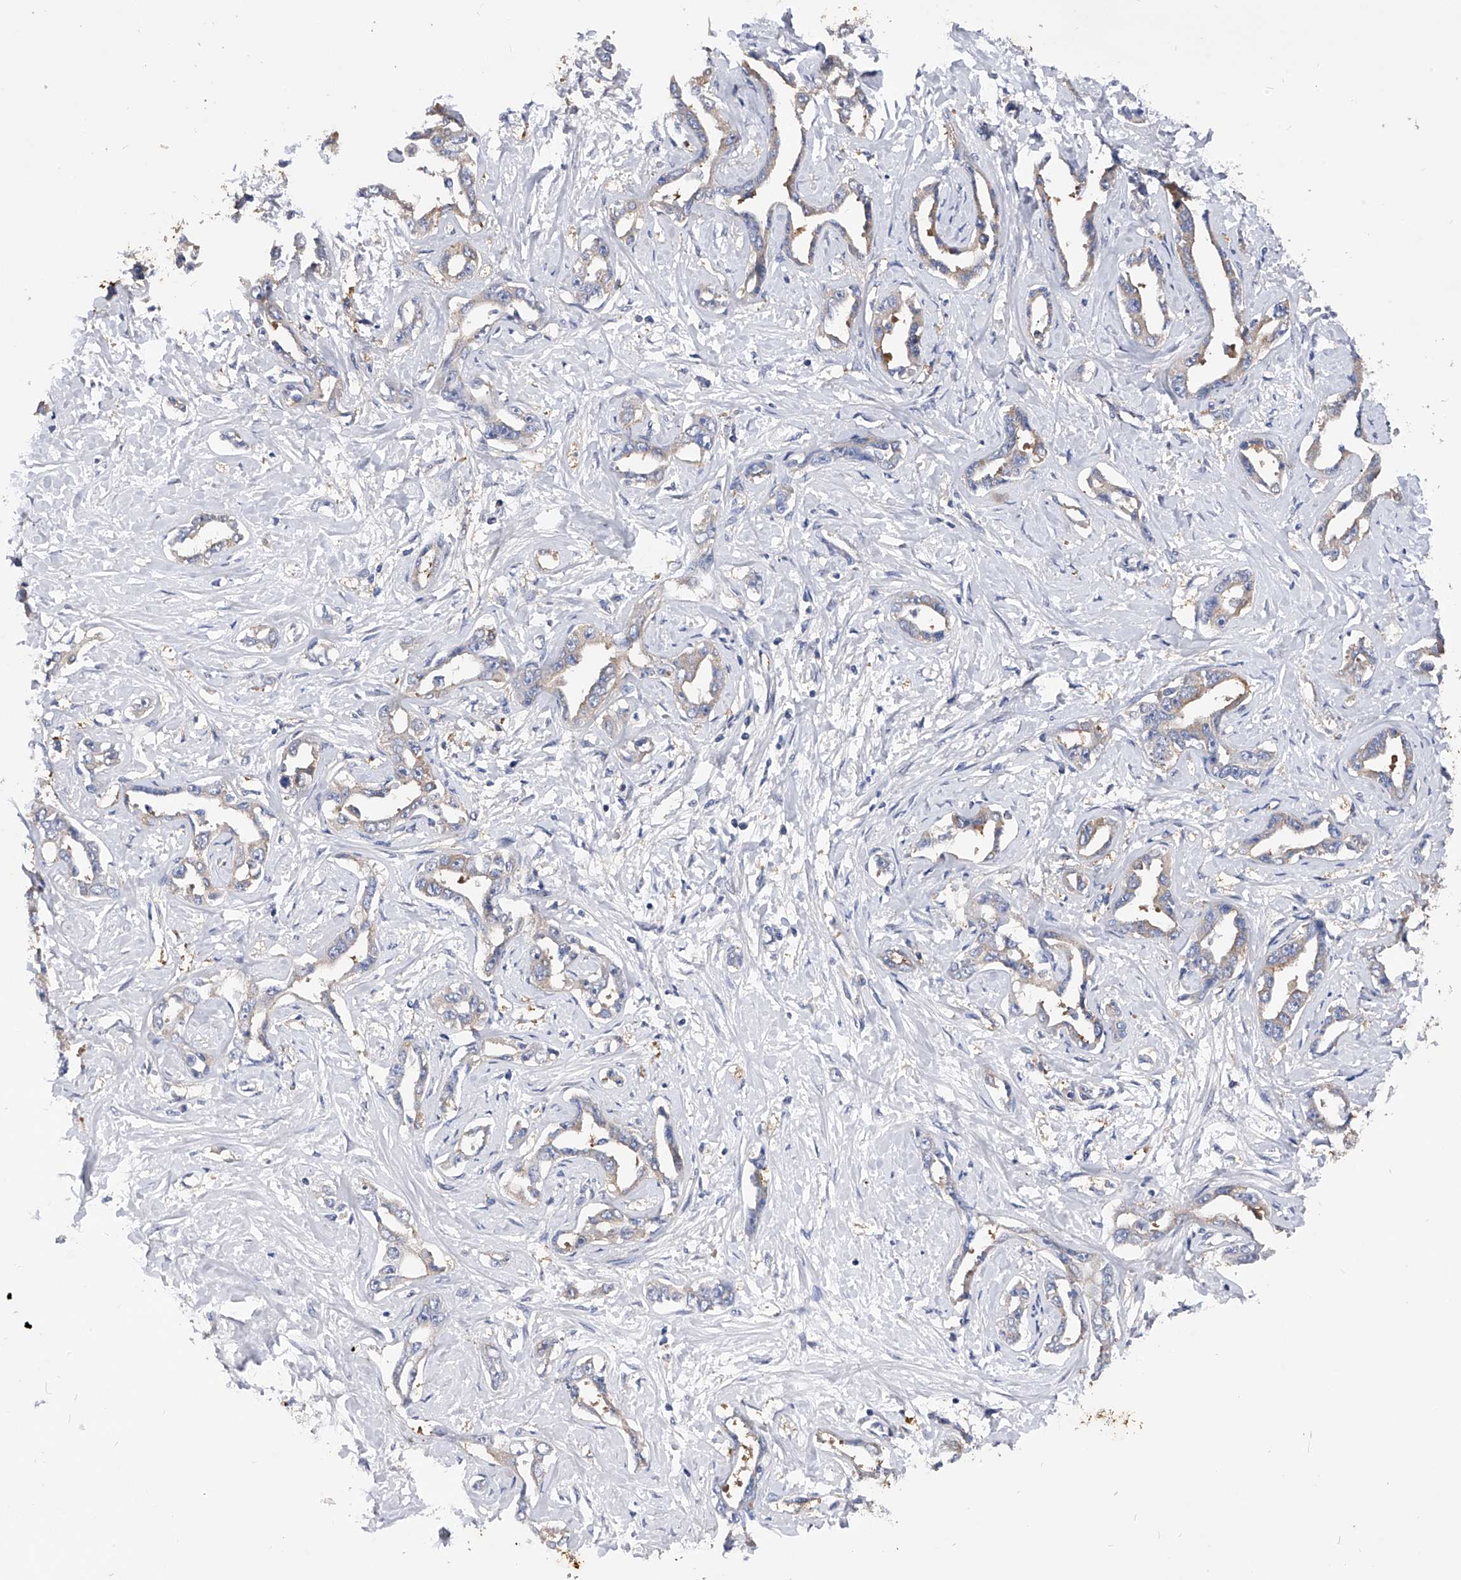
{"staining": {"intensity": "weak", "quantity": "25%-75%", "location": "cytoplasmic/membranous"}, "tissue": "liver cancer", "cell_type": "Tumor cells", "image_type": "cancer", "snomed": [{"axis": "morphology", "description": "Cholangiocarcinoma"}, {"axis": "topography", "description": "Liver"}], "caption": "Immunohistochemical staining of liver cancer reveals low levels of weak cytoplasmic/membranous protein staining in approximately 25%-75% of tumor cells.", "gene": "PPP5C", "patient": {"sex": "male", "age": 59}}